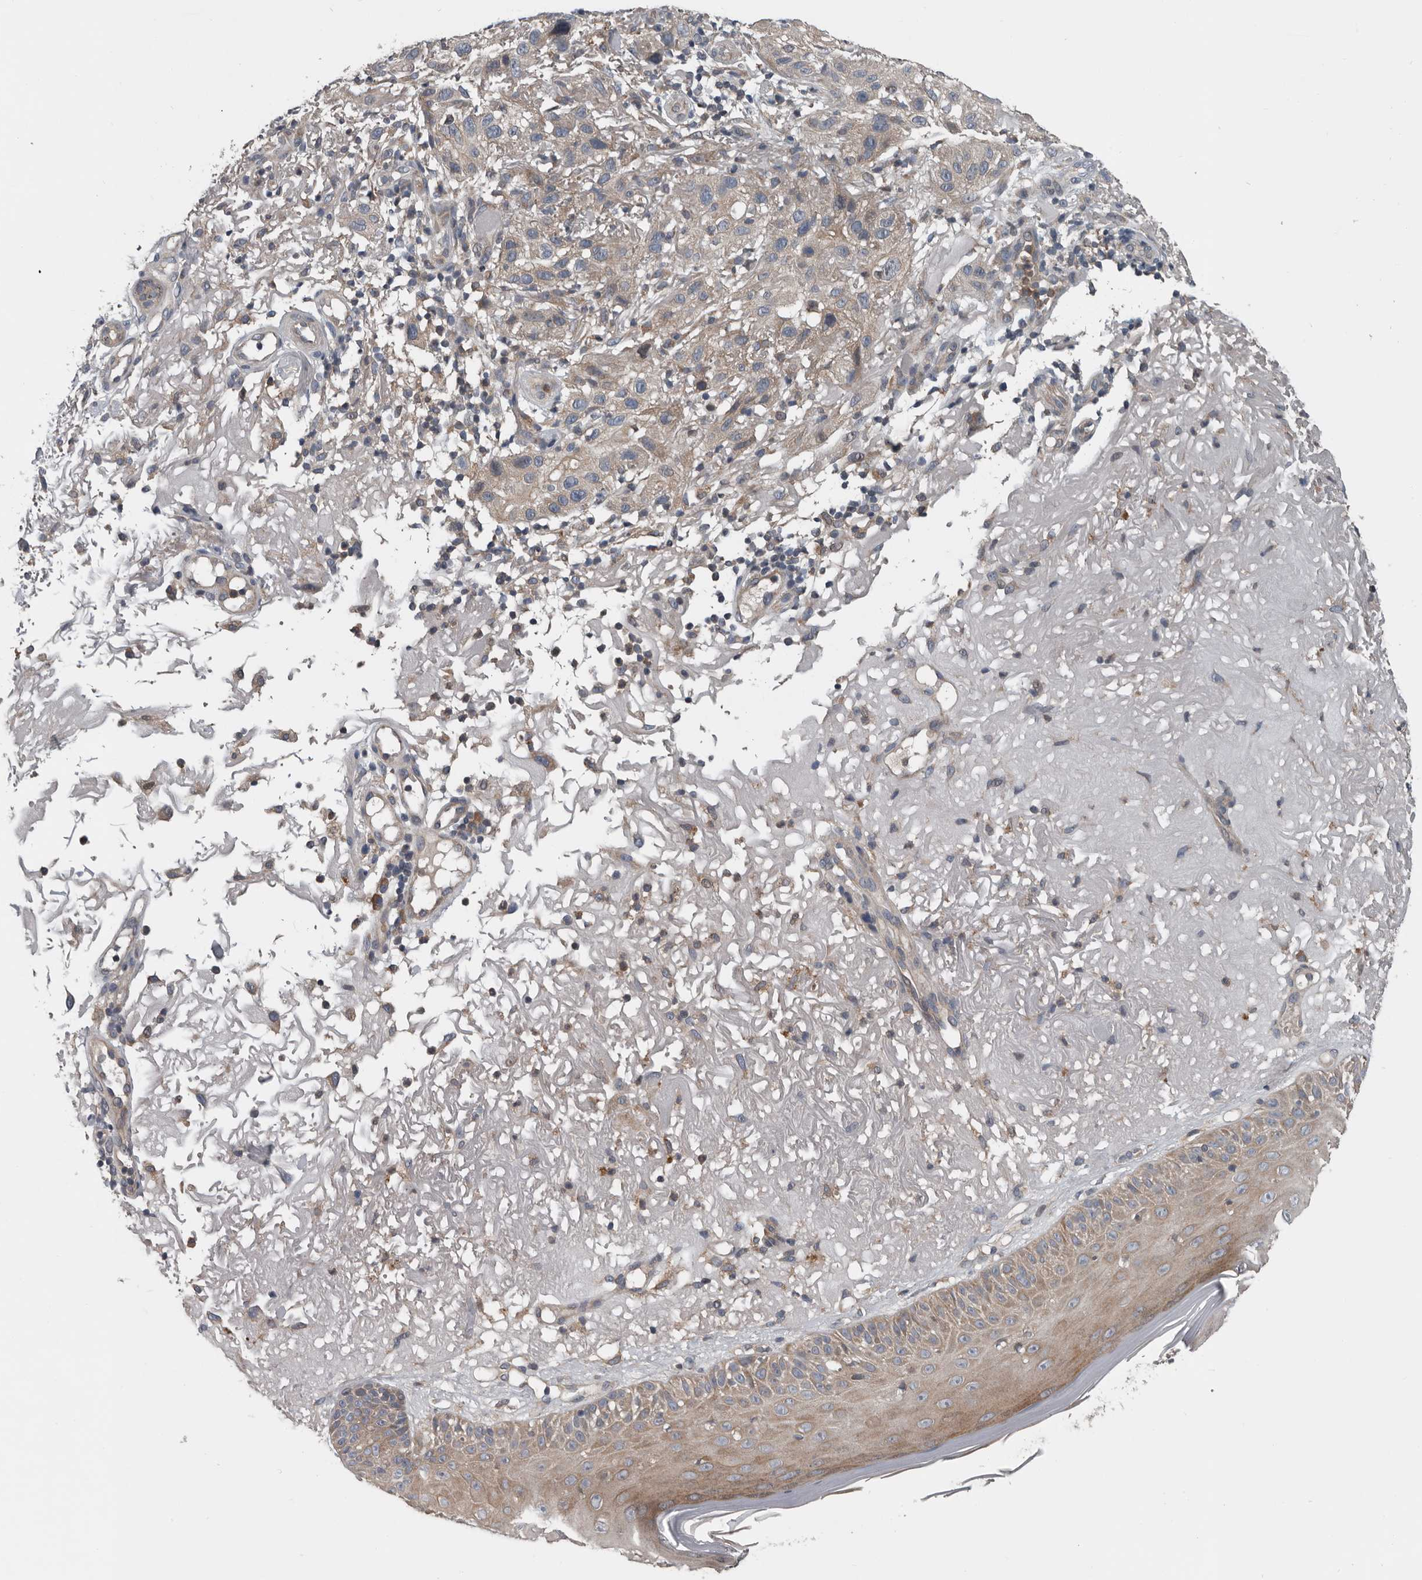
{"staining": {"intensity": "moderate", "quantity": "25%-75%", "location": "cytoplasmic/membranous"}, "tissue": "skin cancer", "cell_type": "Tumor cells", "image_type": "cancer", "snomed": [{"axis": "morphology", "description": "Normal tissue, NOS"}, {"axis": "morphology", "description": "Squamous cell carcinoma, NOS"}, {"axis": "topography", "description": "Skin"}], "caption": "The immunohistochemical stain highlights moderate cytoplasmic/membranous expression in tumor cells of skin squamous cell carcinoma tissue.", "gene": "TMEM199", "patient": {"sex": "female", "age": 96}}